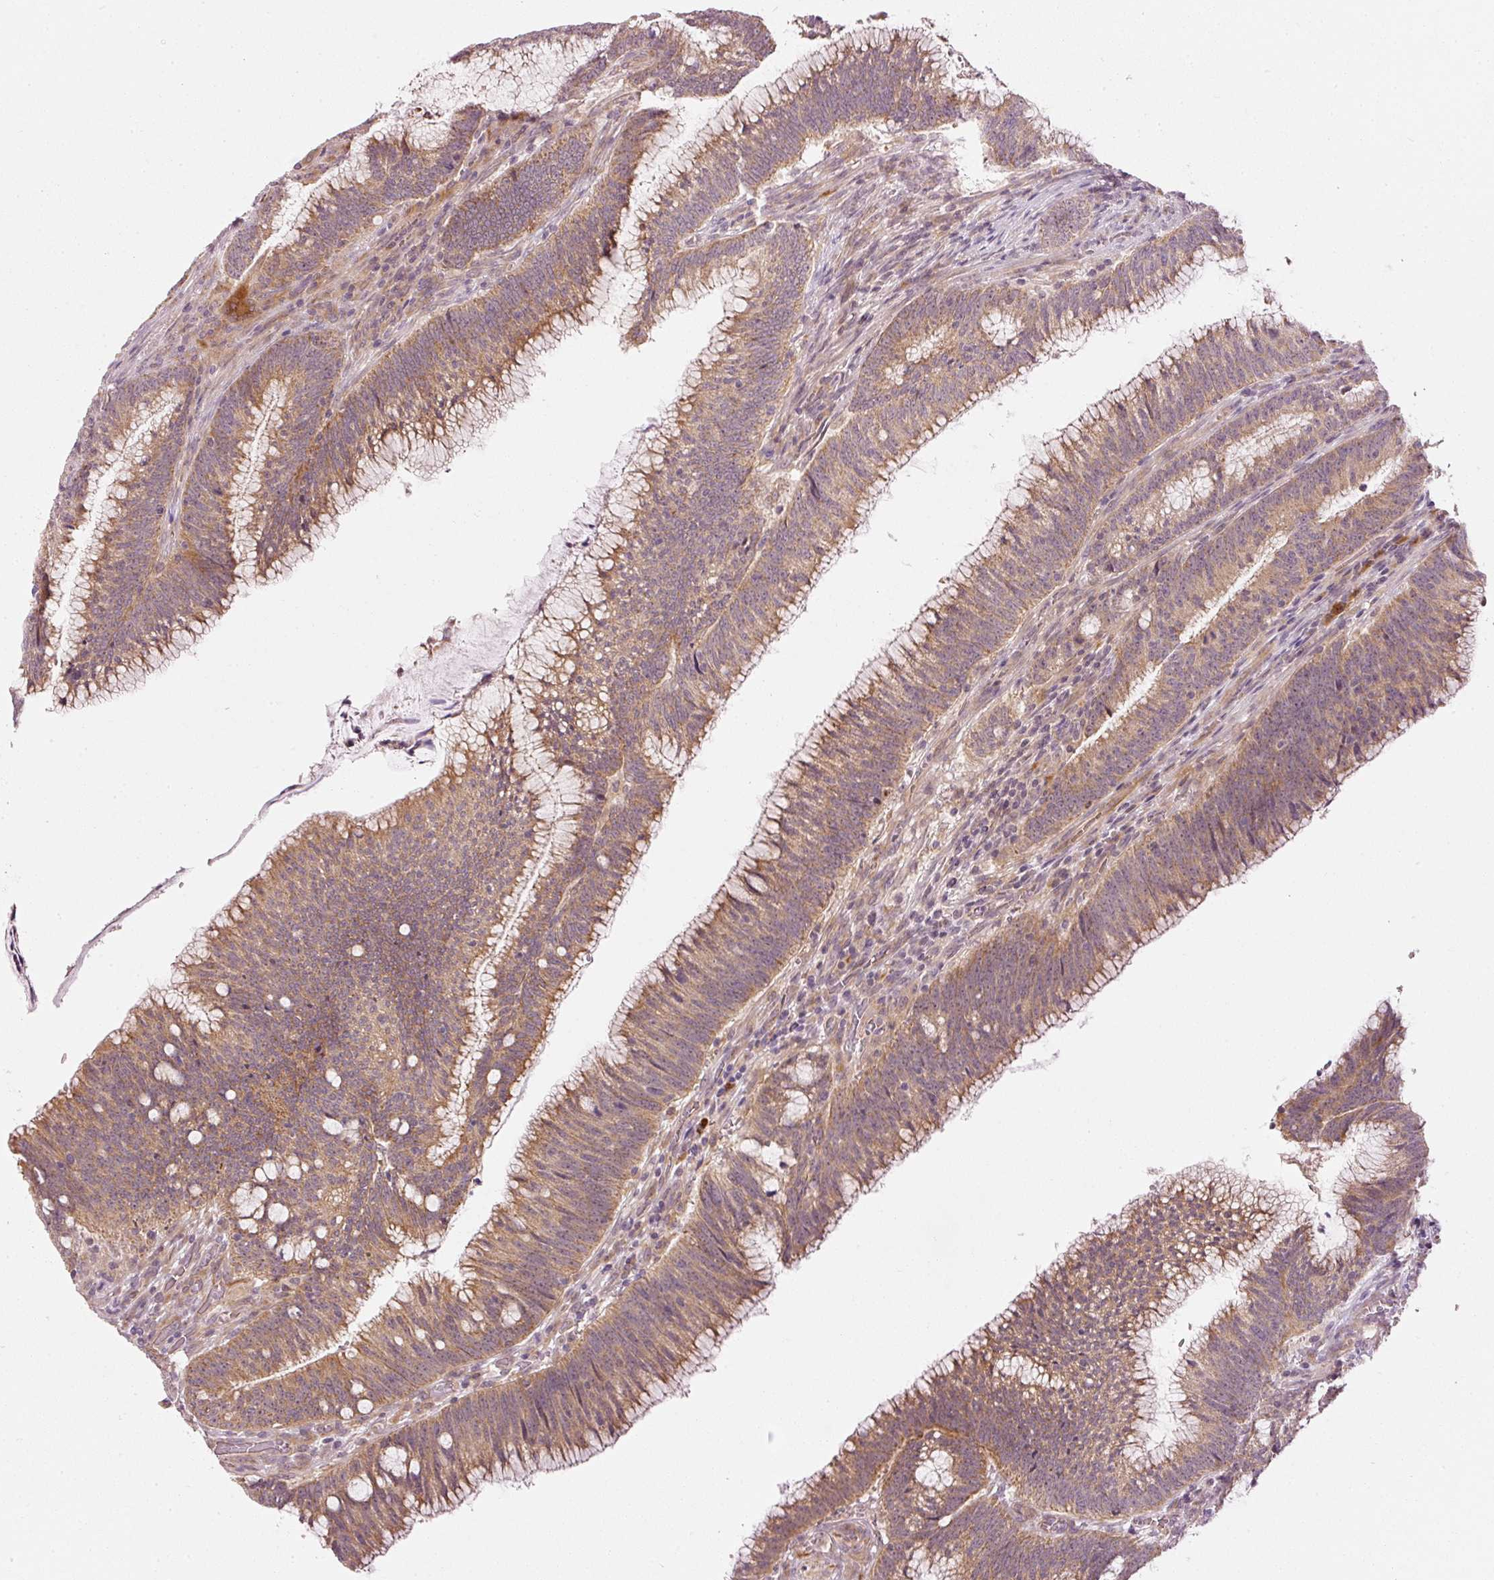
{"staining": {"intensity": "moderate", "quantity": ">75%", "location": "cytoplasmic/membranous"}, "tissue": "colorectal cancer", "cell_type": "Tumor cells", "image_type": "cancer", "snomed": [{"axis": "morphology", "description": "Adenocarcinoma, NOS"}, {"axis": "topography", "description": "Rectum"}], "caption": "Protein staining demonstrates moderate cytoplasmic/membranous staining in approximately >75% of tumor cells in adenocarcinoma (colorectal).", "gene": "CDC20B", "patient": {"sex": "female", "age": 77}}